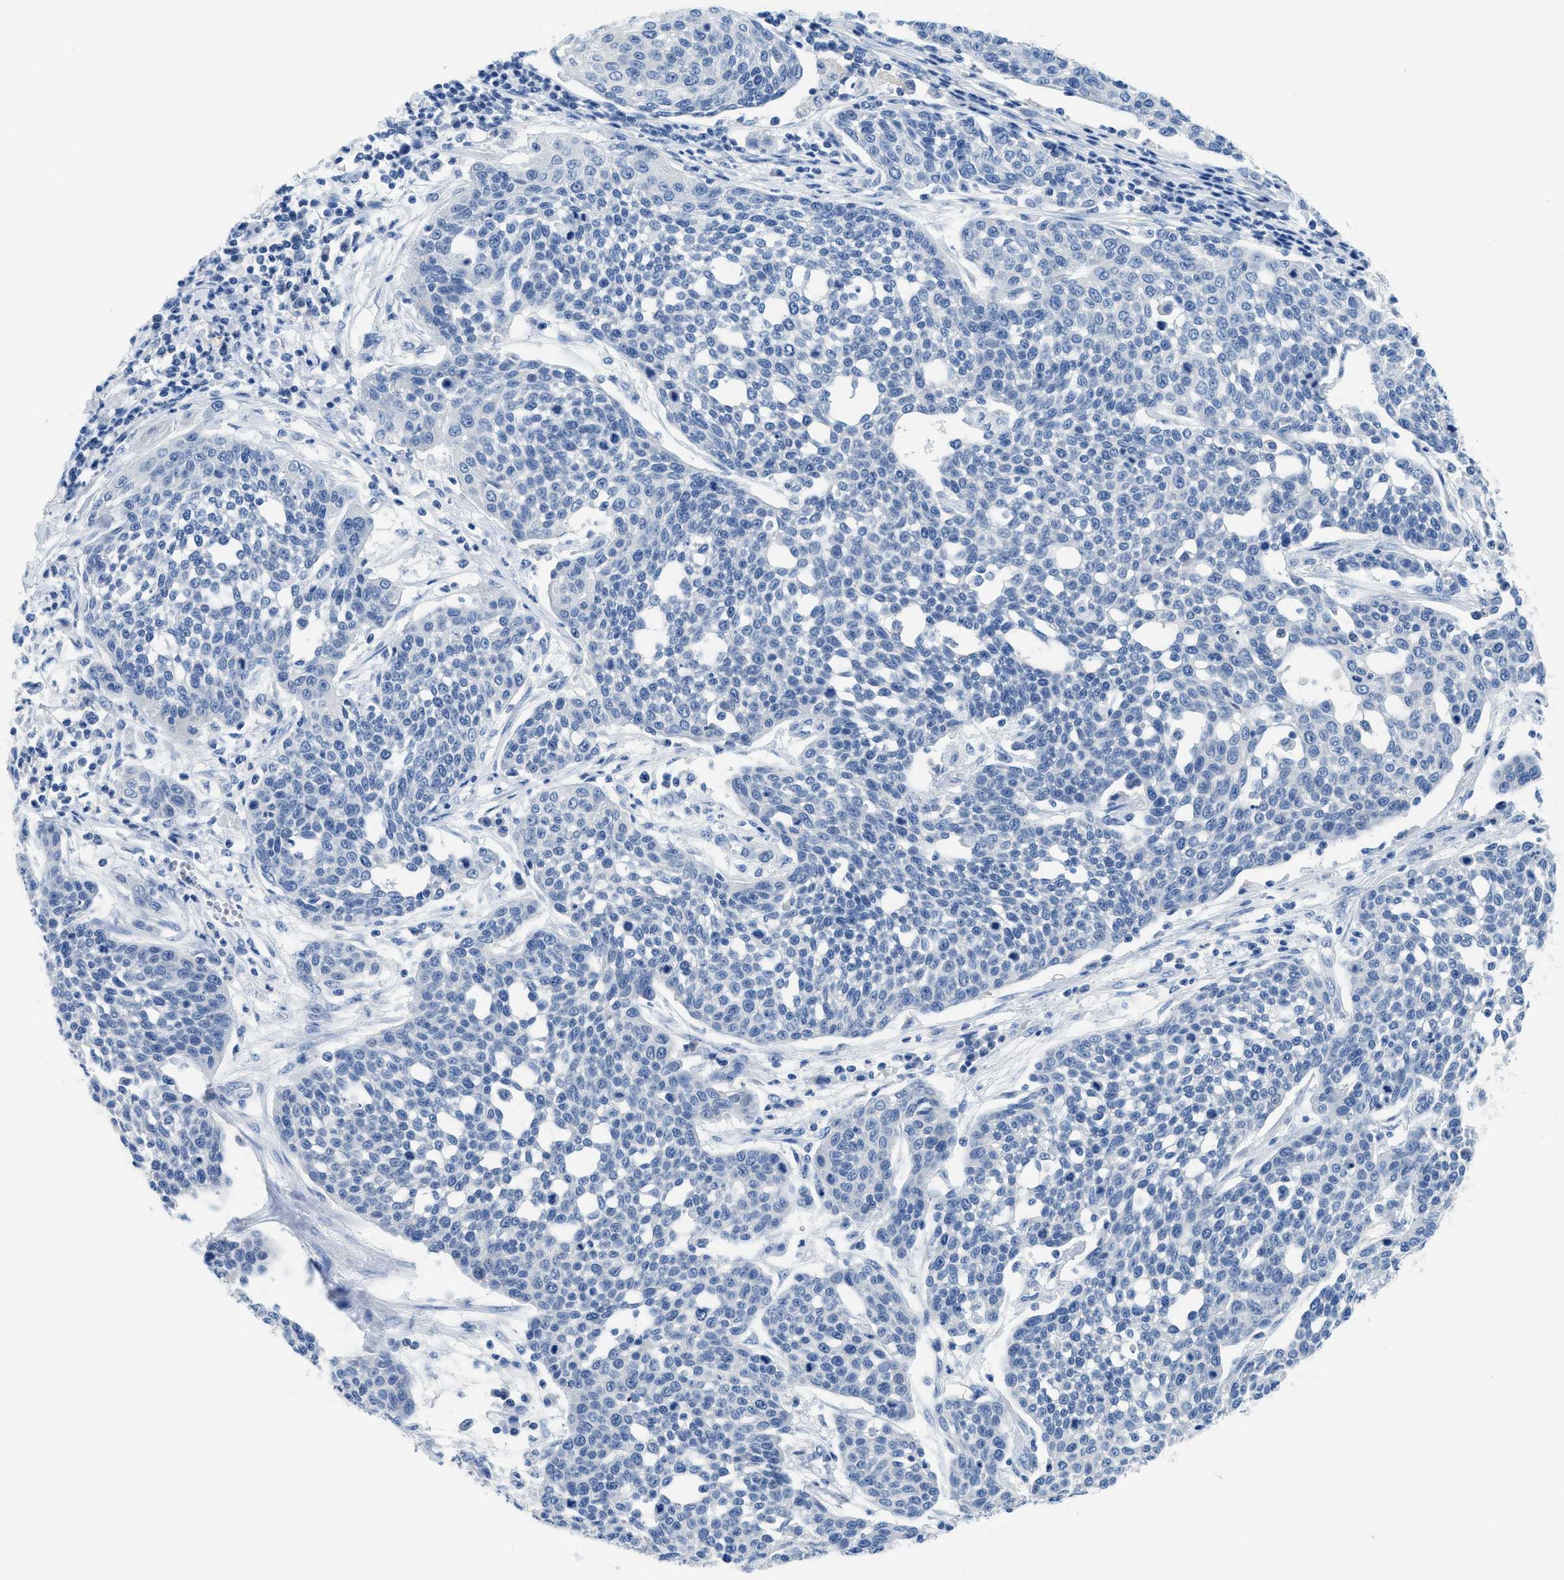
{"staining": {"intensity": "negative", "quantity": "none", "location": "none"}, "tissue": "cervical cancer", "cell_type": "Tumor cells", "image_type": "cancer", "snomed": [{"axis": "morphology", "description": "Squamous cell carcinoma, NOS"}, {"axis": "topography", "description": "Cervix"}], "caption": "There is no significant positivity in tumor cells of cervical cancer.", "gene": "MBL2", "patient": {"sex": "female", "age": 34}}